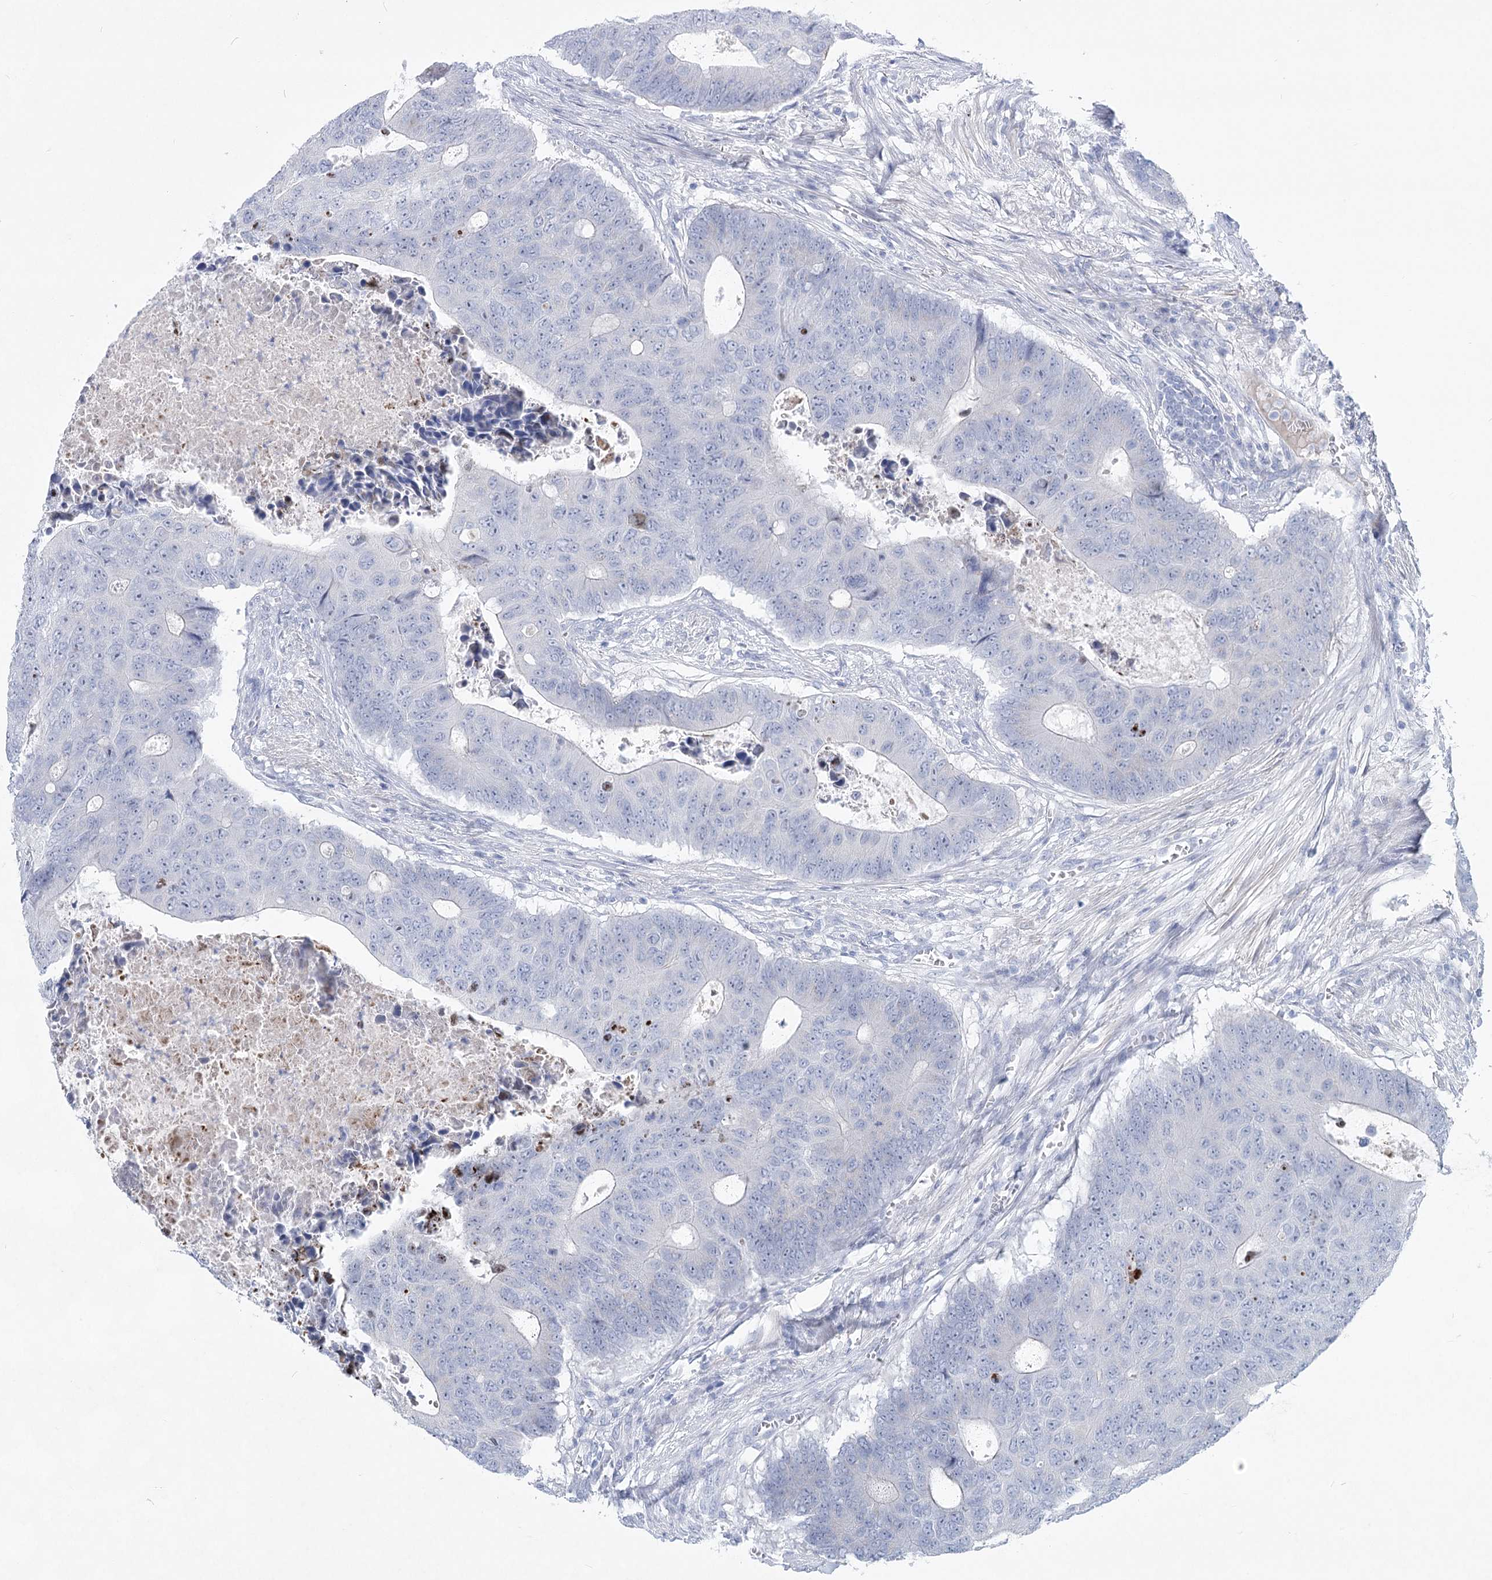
{"staining": {"intensity": "negative", "quantity": "none", "location": "none"}, "tissue": "colorectal cancer", "cell_type": "Tumor cells", "image_type": "cancer", "snomed": [{"axis": "morphology", "description": "Adenocarcinoma, NOS"}, {"axis": "topography", "description": "Colon"}], "caption": "Tumor cells show no significant expression in colorectal cancer (adenocarcinoma).", "gene": "WDR74", "patient": {"sex": "male", "age": 87}}